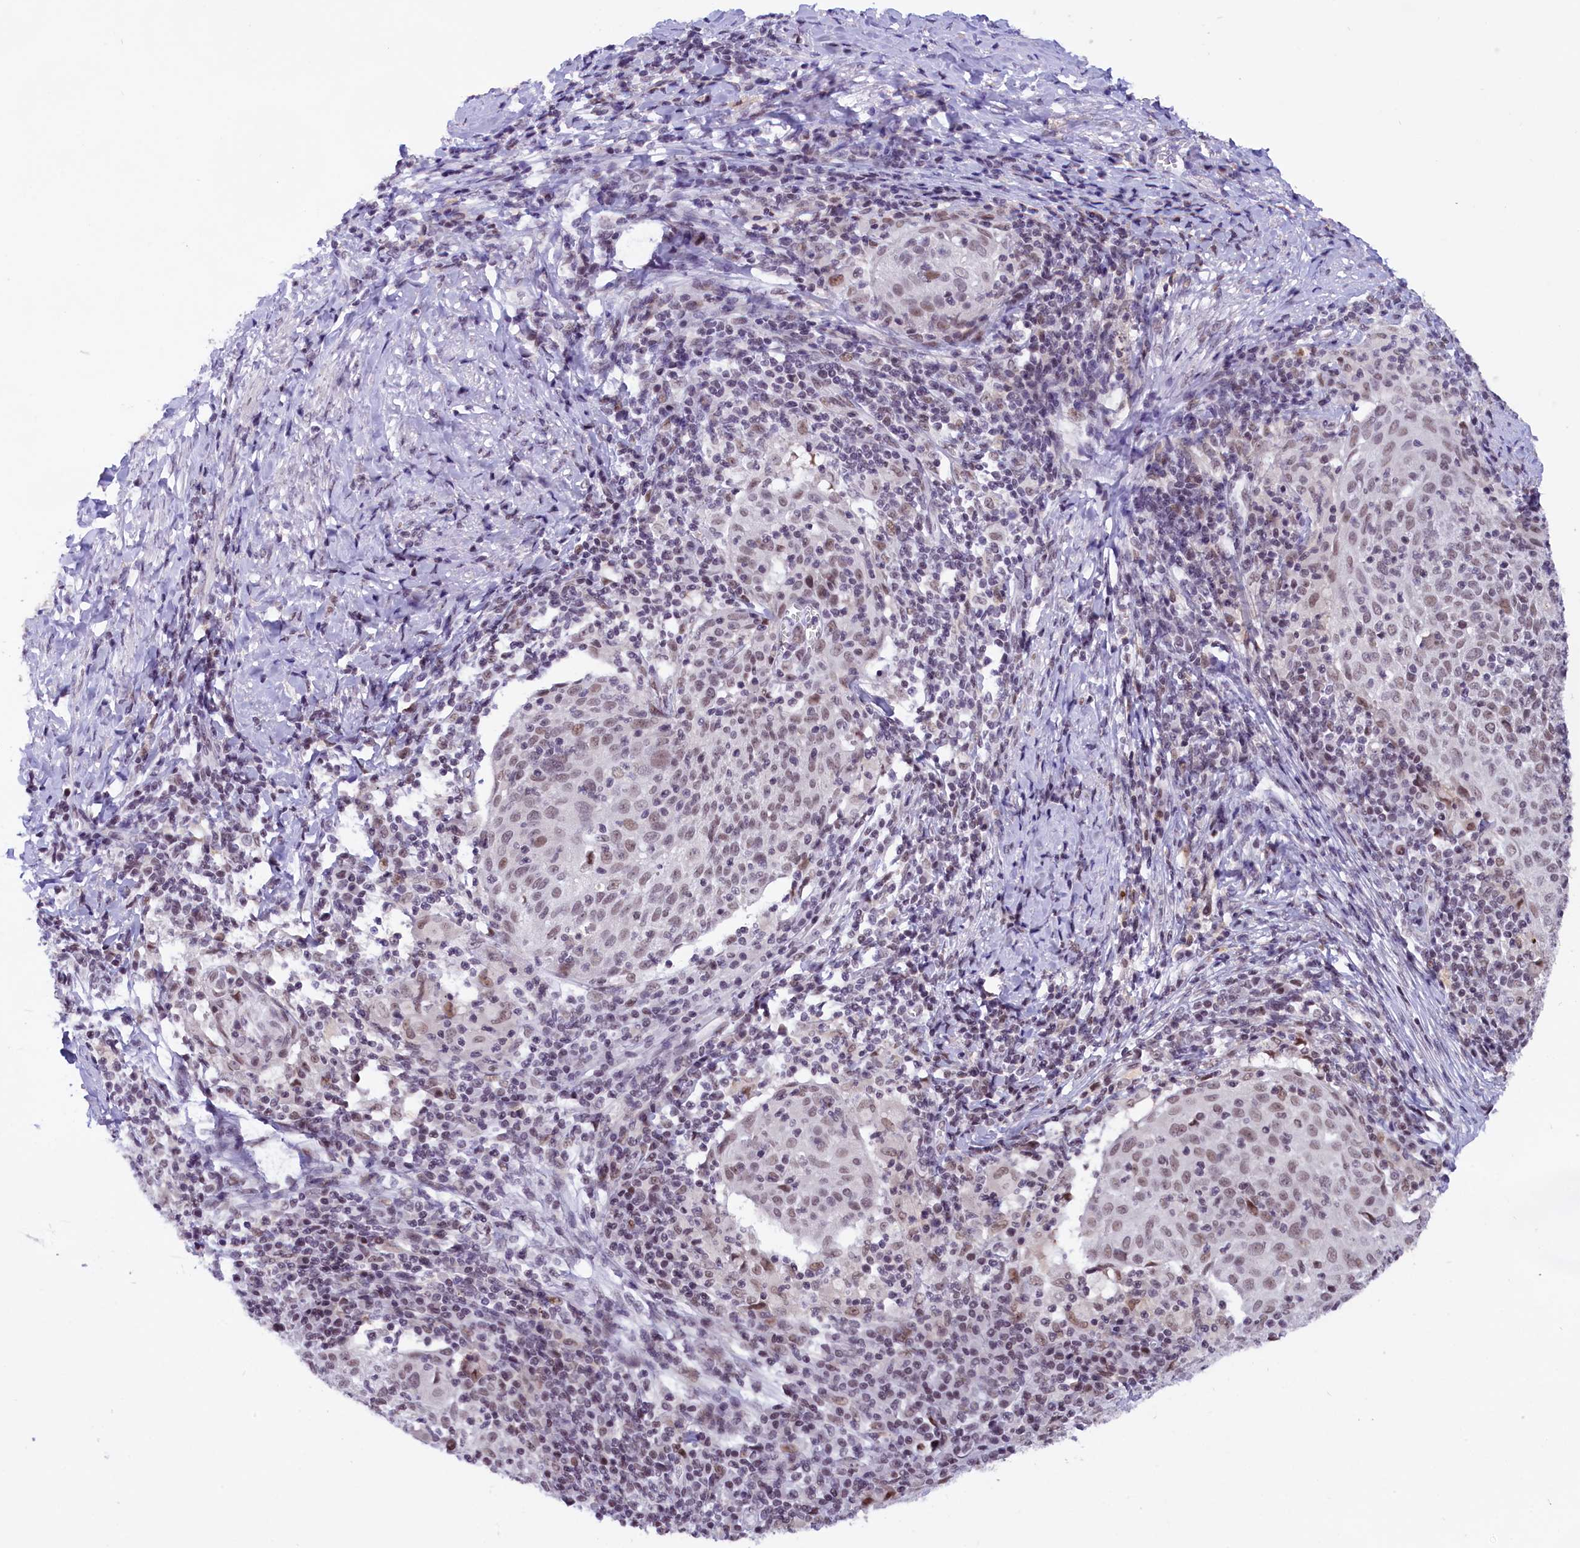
{"staining": {"intensity": "weak", "quantity": "25%-75%", "location": "nuclear"}, "tissue": "cervical cancer", "cell_type": "Tumor cells", "image_type": "cancer", "snomed": [{"axis": "morphology", "description": "Squamous cell carcinoma, NOS"}, {"axis": "topography", "description": "Cervix"}], "caption": "Brown immunohistochemical staining in human cervical cancer (squamous cell carcinoma) exhibits weak nuclear positivity in about 25%-75% of tumor cells.", "gene": "CDYL2", "patient": {"sex": "female", "age": 52}}